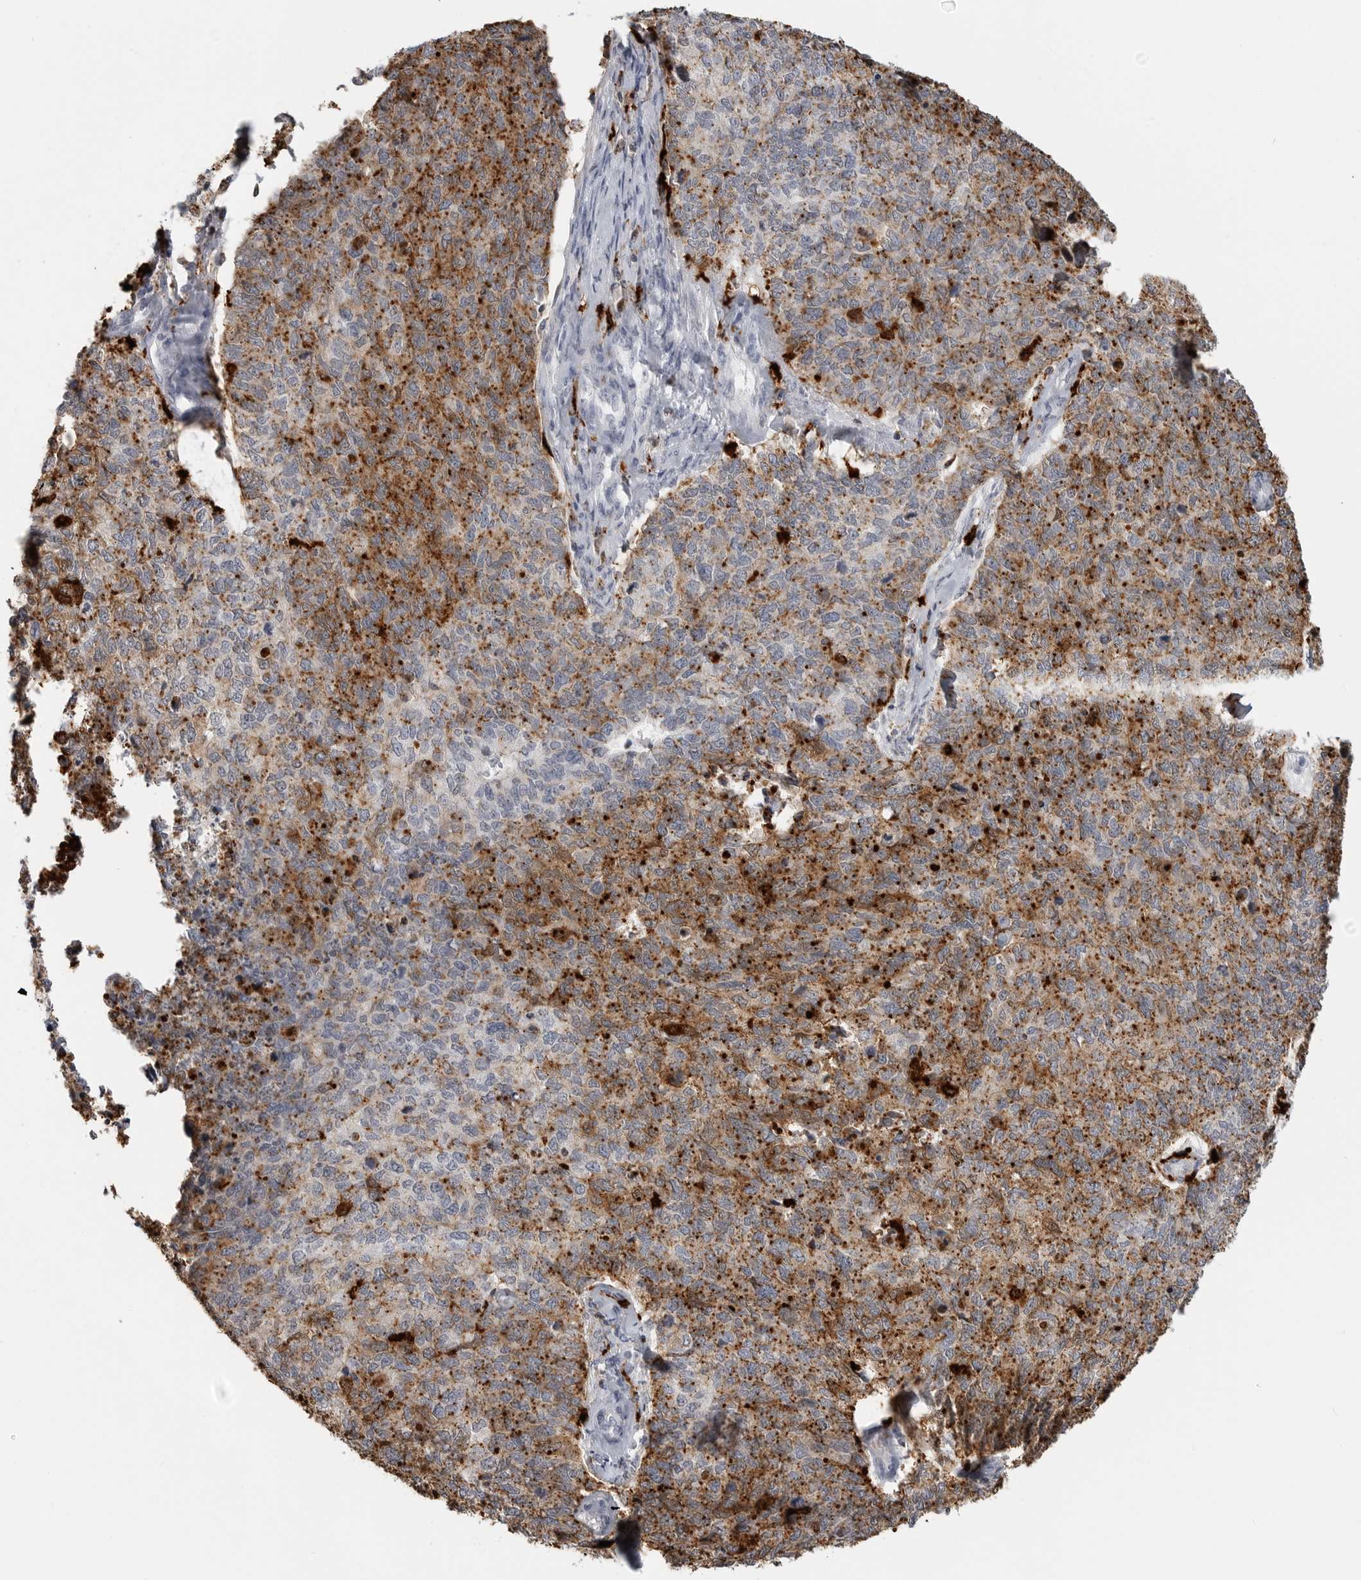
{"staining": {"intensity": "moderate", "quantity": ">75%", "location": "cytoplasmic/membranous"}, "tissue": "cervical cancer", "cell_type": "Tumor cells", "image_type": "cancer", "snomed": [{"axis": "morphology", "description": "Squamous cell carcinoma, NOS"}, {"axis": "topography", "description": "Cervix"}], "caption": "There is medium levels of moderate cytoplasmic/membranous positivity in tumor cells of cervical cancer, as demonstrated by immunohistochemical staining (brown color).", "gene": "IFI30", "patient": {"sex": "female", "age": 63}}